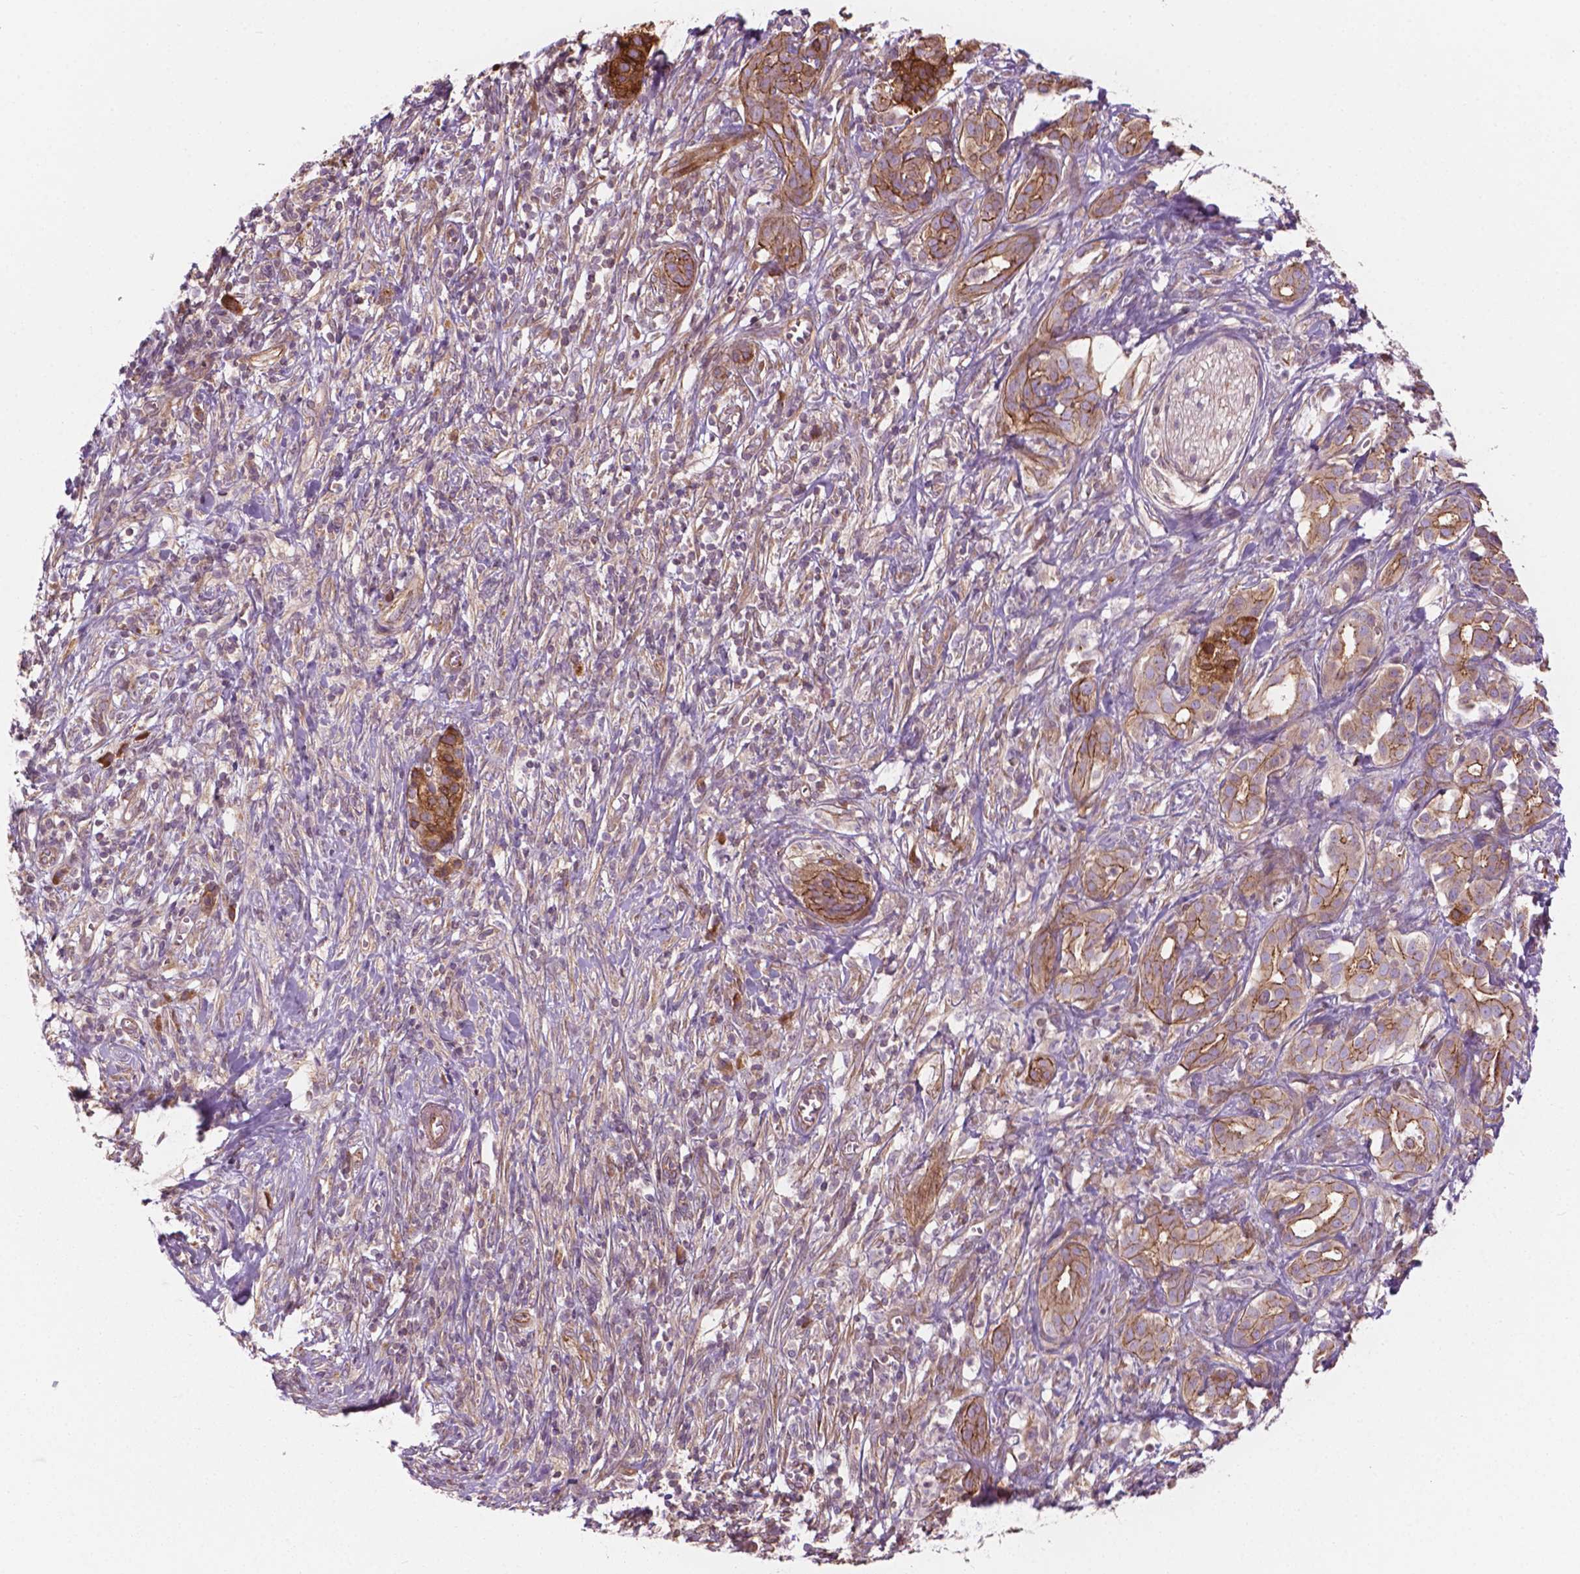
{"staining": {"intensity": "moderate", "quantity": ">75%", "location": "cytoplasmic/membranous"}, "tissue": "pancreatic cancer", "cell_type": "Tumor cells", "image_type": "cancer", "snomed": [{"axis": "morphology", "description": "Adenocarcinoma, NOS"}, {"axis": "topography", "description": "Pancreas"}], "caption": "Immunohistochemistry (IHC) of pancreatic cancer (adenocarcinoma) shows medium levels of moderate cytoplasmic/membranous positivity in about >75% of tumor cells.", "gene": "SURF4", "patient": {"sex": "male", "age": 61}}